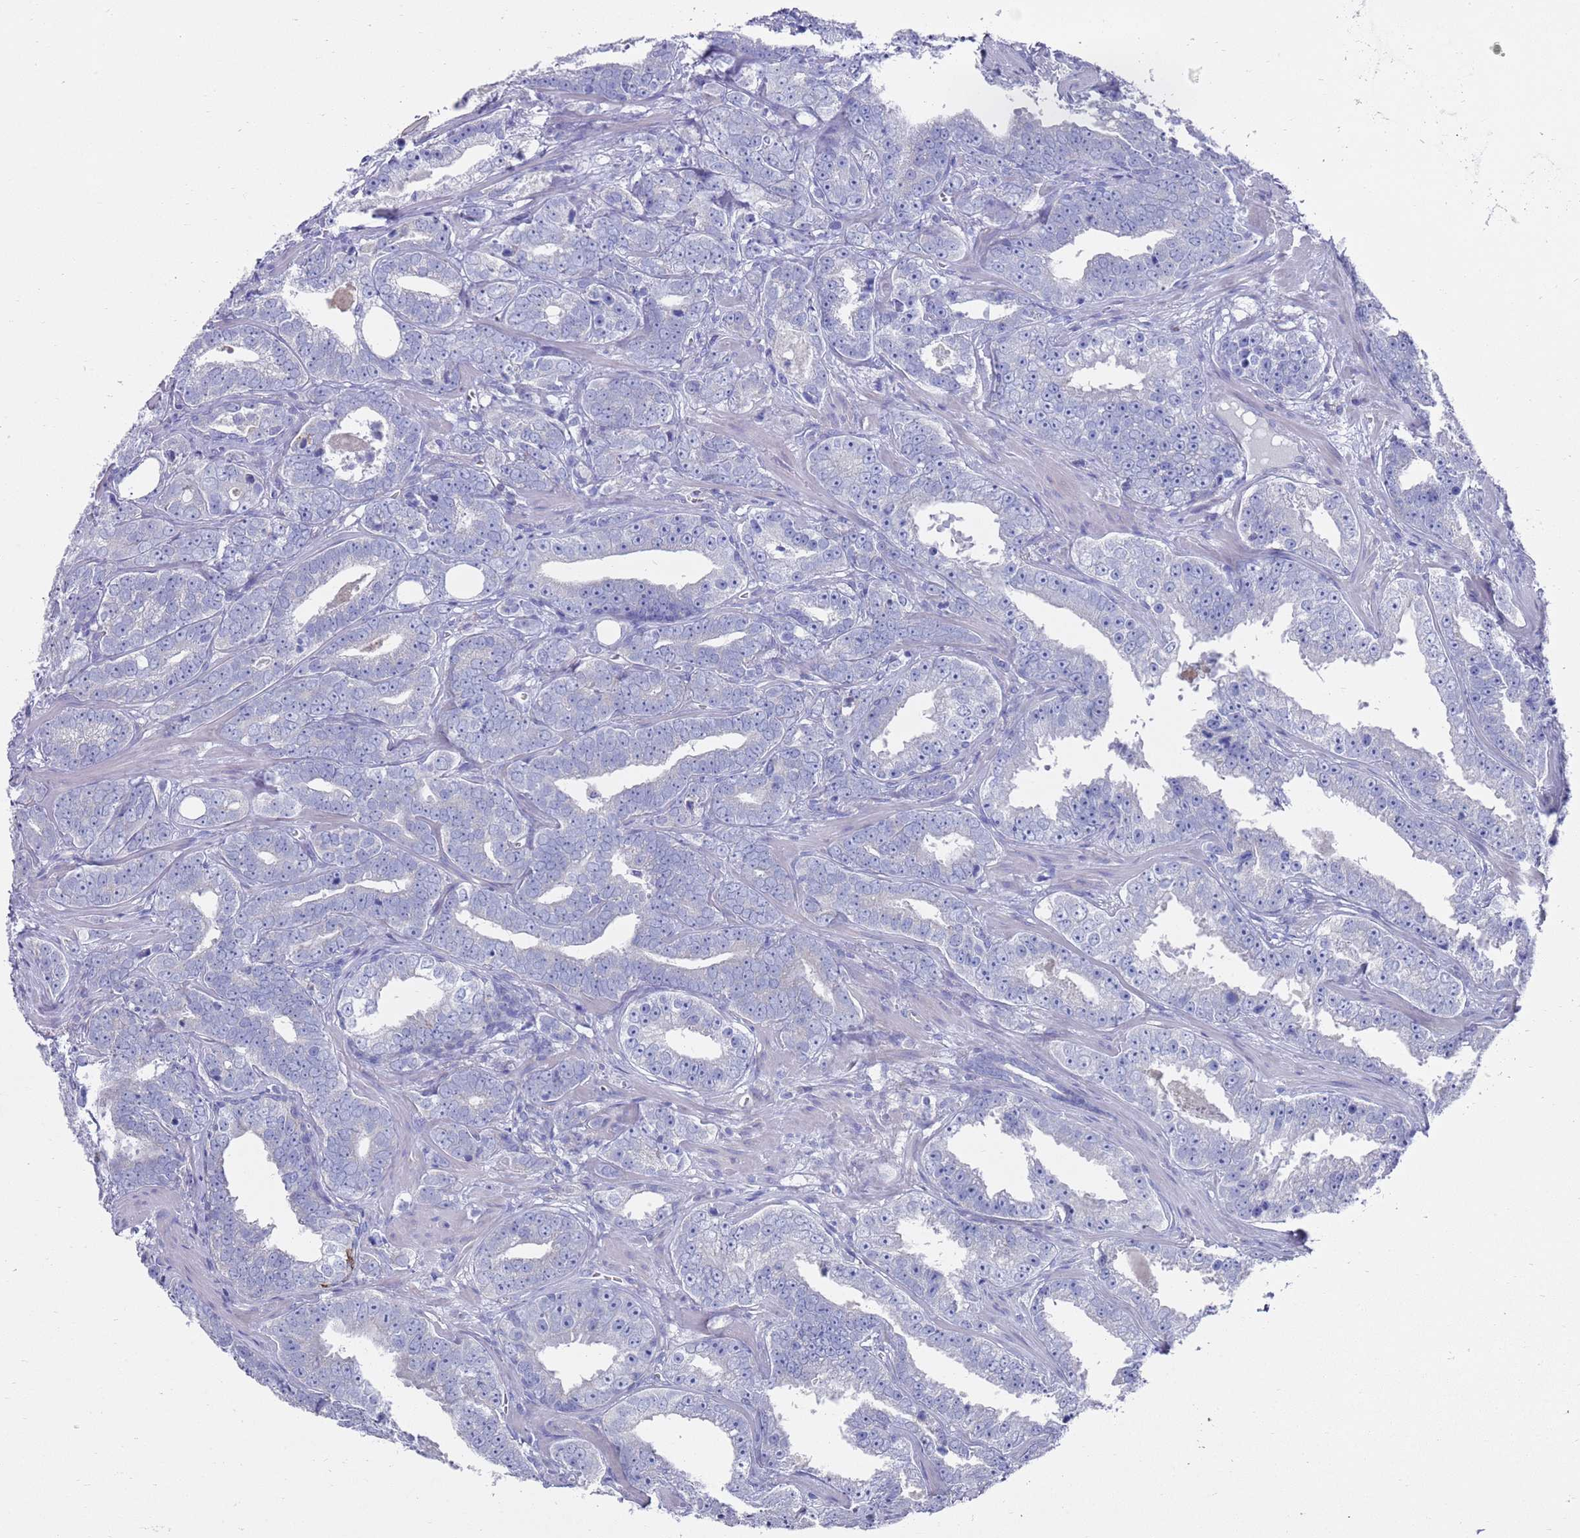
{"staining": {"intensity": "negative", "quantity": "none", "location": "none"}, "tissue": "prostate cancer", "cell_type": "Tumor cells", "image_type": "cancer", "snomed": [{"axis": "morphology", "description": "Adenocarcinoma, High grade"}, {"axis": "topography", "description": "Prostate"}], "caption": "Prostate adenocarcinoma (high-grade) was stained to show a protein in brown. There is no significant staining in tumor cells.", "gene": "SCAPER", "patient": {"sex": "male", "age": 62}}